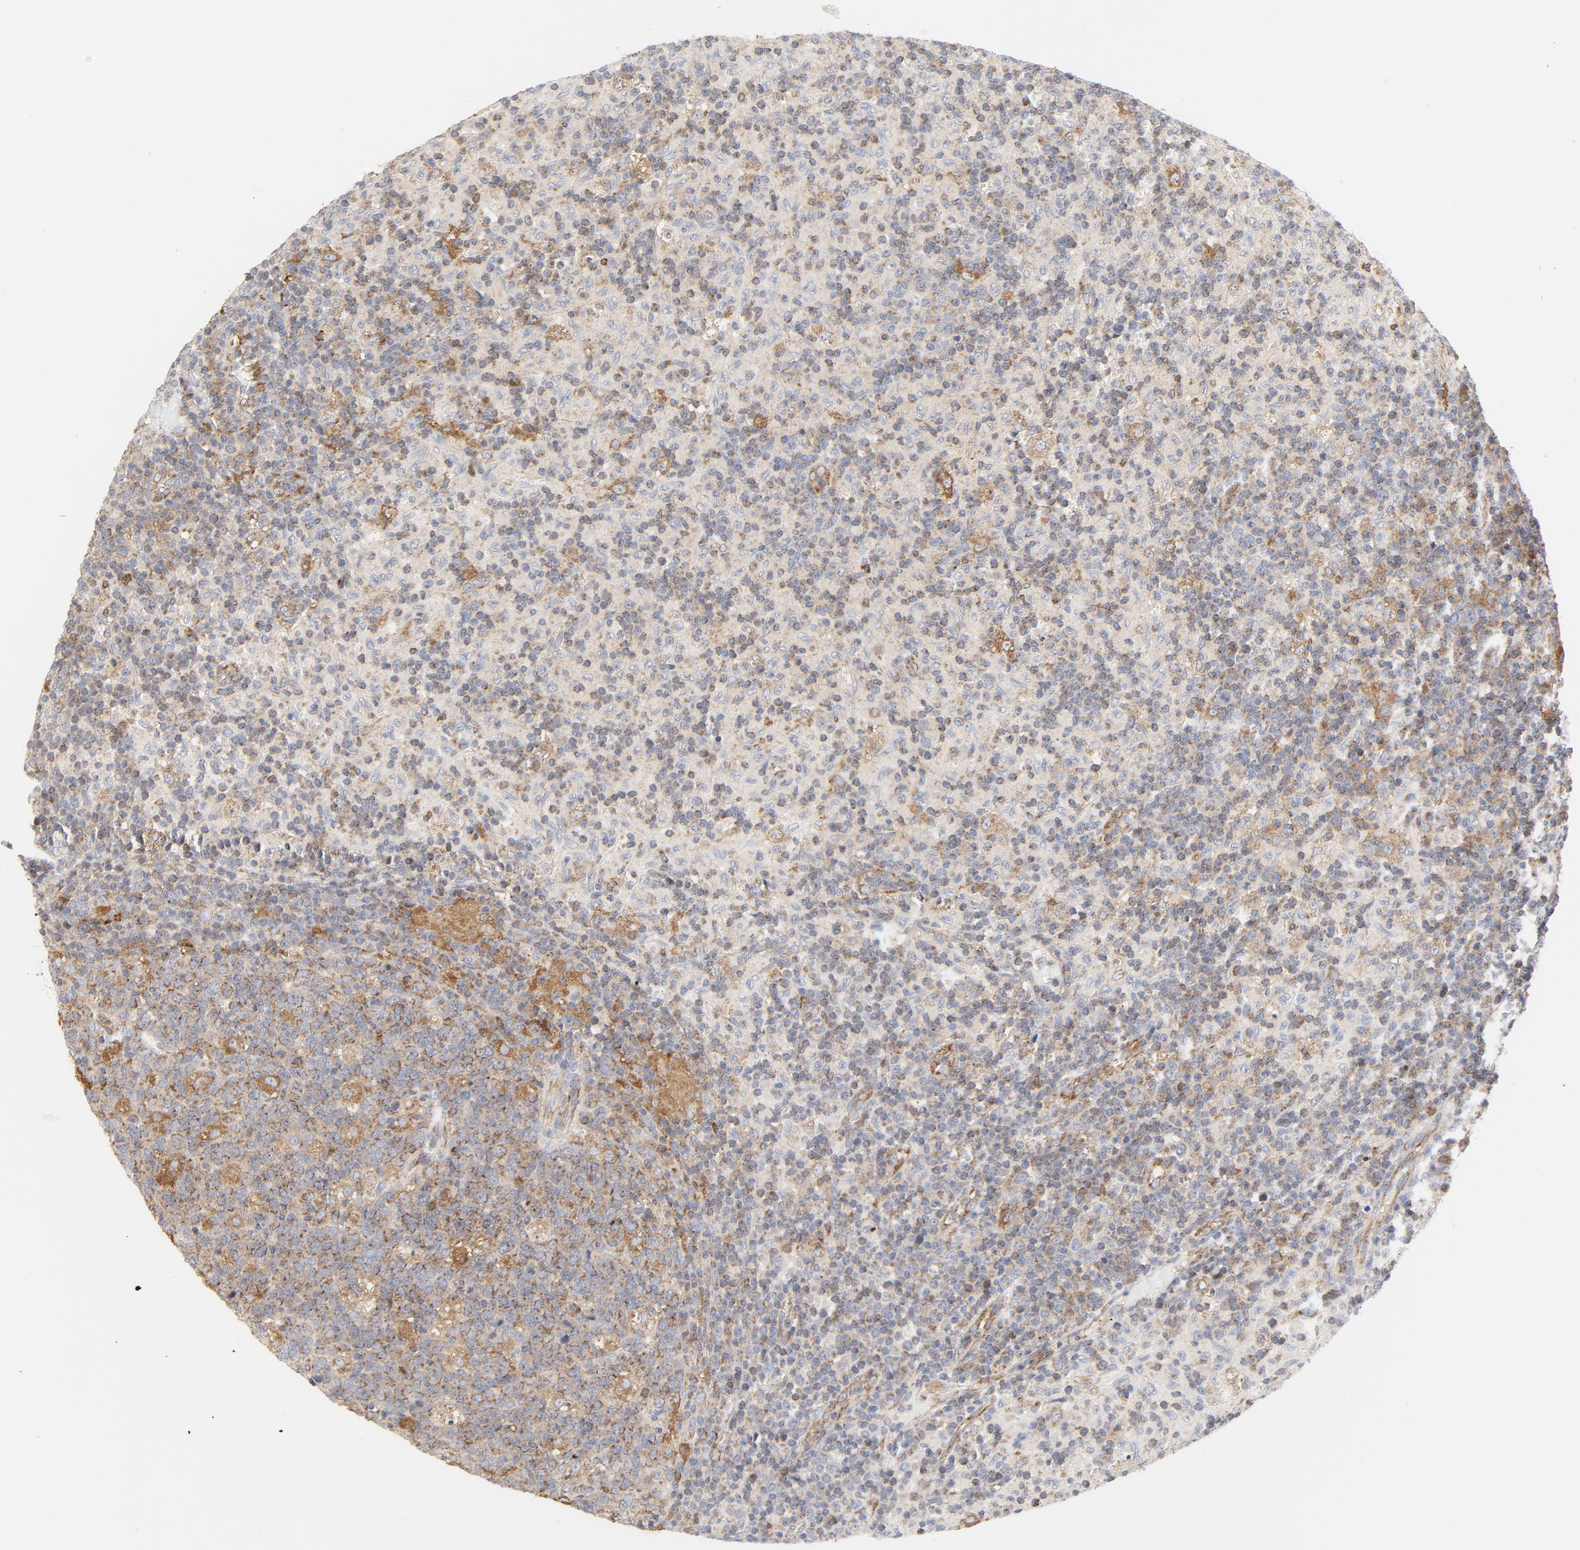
{"staining": {"intensity": "moderate", "quantity": ">75%", "location": "cytoplasmic/membranous"}, "tissue": "lymph node", "cell_type": "Germinal center cells", "image_type": "normal", "snomed": [{"axis": "morphology", "description": "Normal tissue, NOS"}, {"axis": "morphology", "description": "Inflammation, NOS"}, {"axis": "topography", "description": "Lymph node"}], "caption": "Protein expression analysis of normal lymph node reveals moderate cytoplasmic/membranous positivity in approximately >75% of germinal center cells.", "gene": "RAPGEF4", "patient": {"sex": "male", "age": 55}}